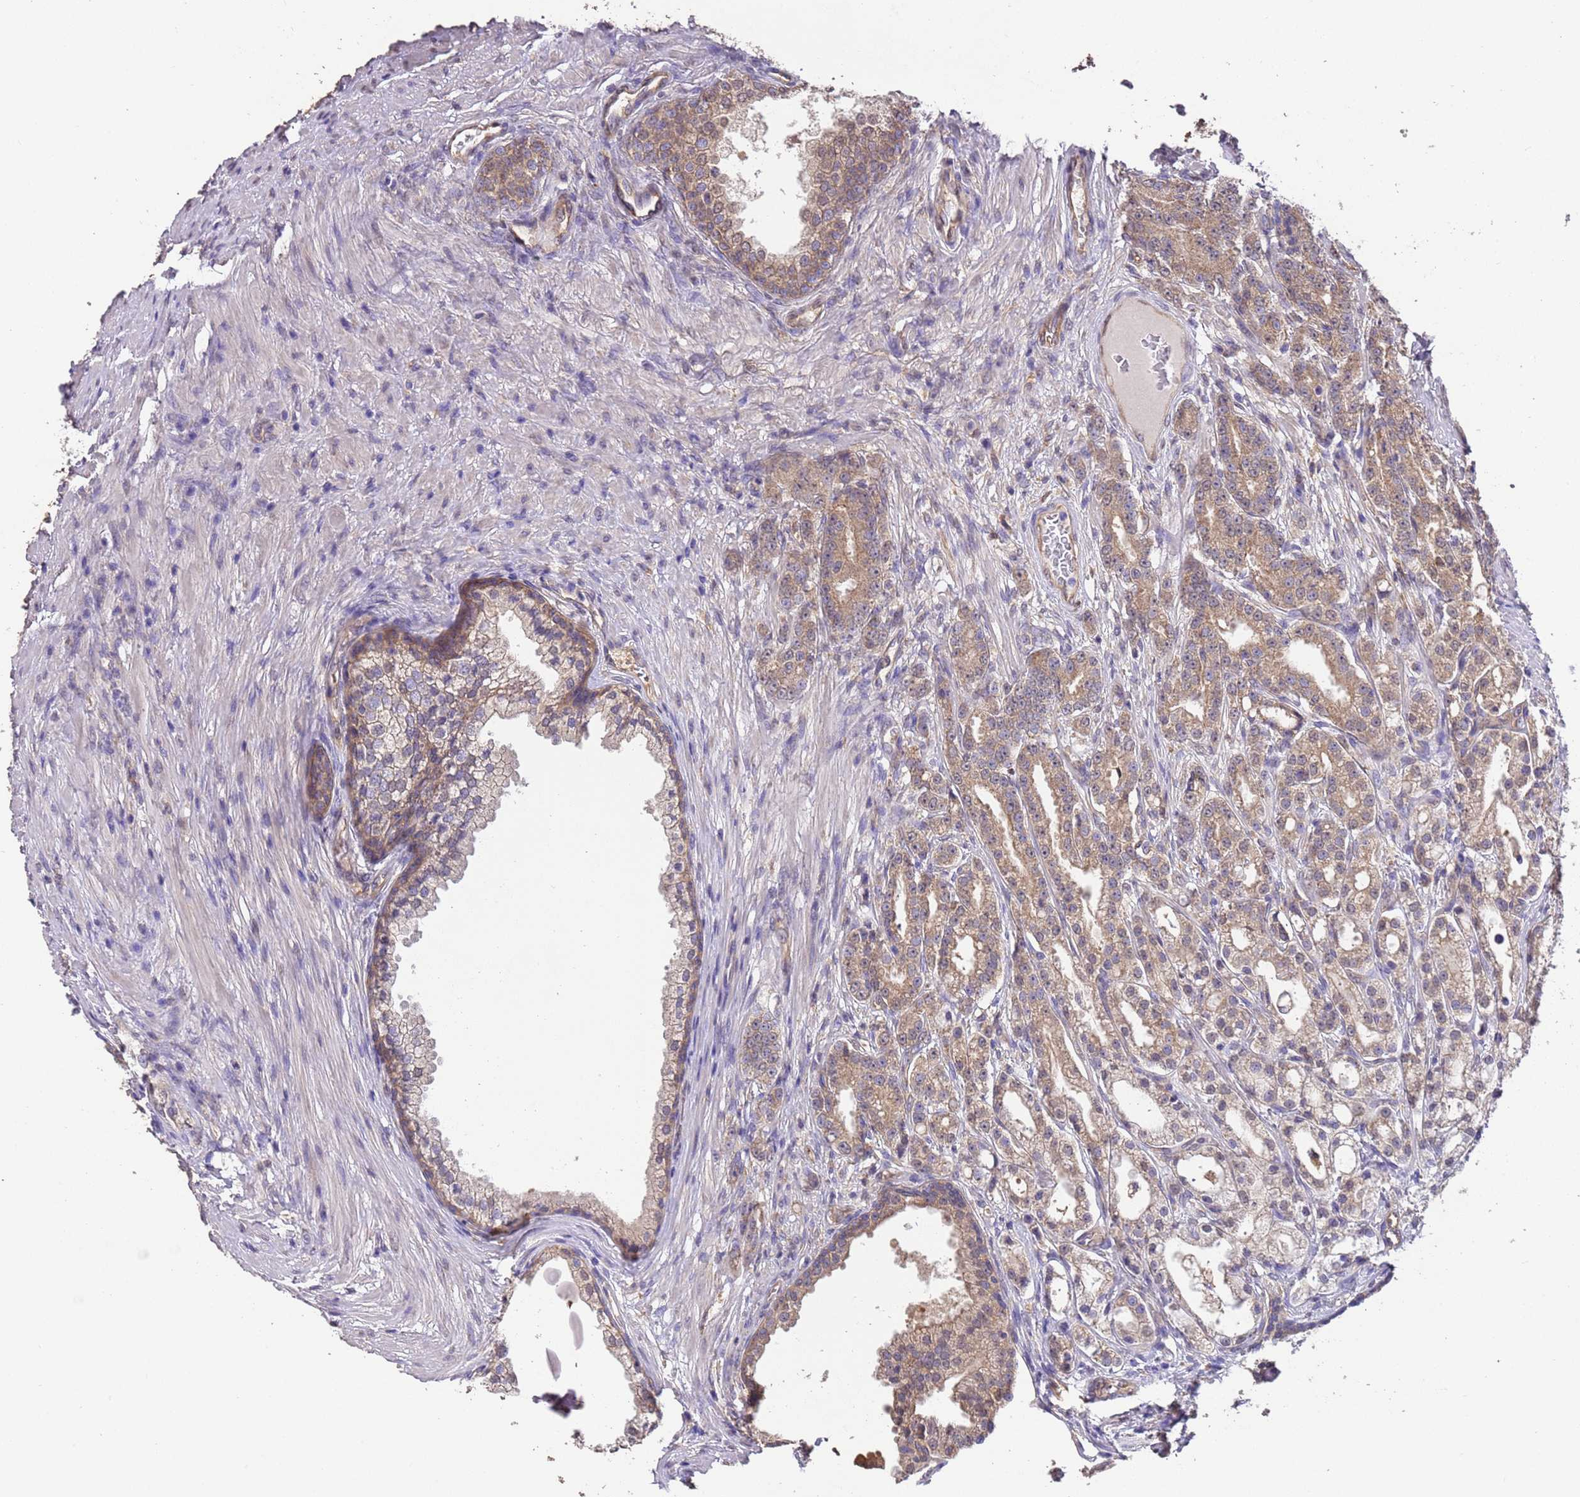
{"staining": {"intensity": "moderate", "quantity": ">75%", "location": "cytoplasmic/membranous"}, "tissue": "prostate cancer", "cell_type": "Tumor cells", "image_type": "cancer", "snomed": [{"axis": "morphology", "description": "Adenocarcinoma, High grade"}, {"axis": "topography", "description": "Prostate"}], "caption": "An image of prostate high-grade adenocarcinoma stained for a protein shows moderate cytoplasmic/membranous brown staining in tumor cells.", "gene": "NPHP1", "patient": {"sex": "male", "age": 69}}